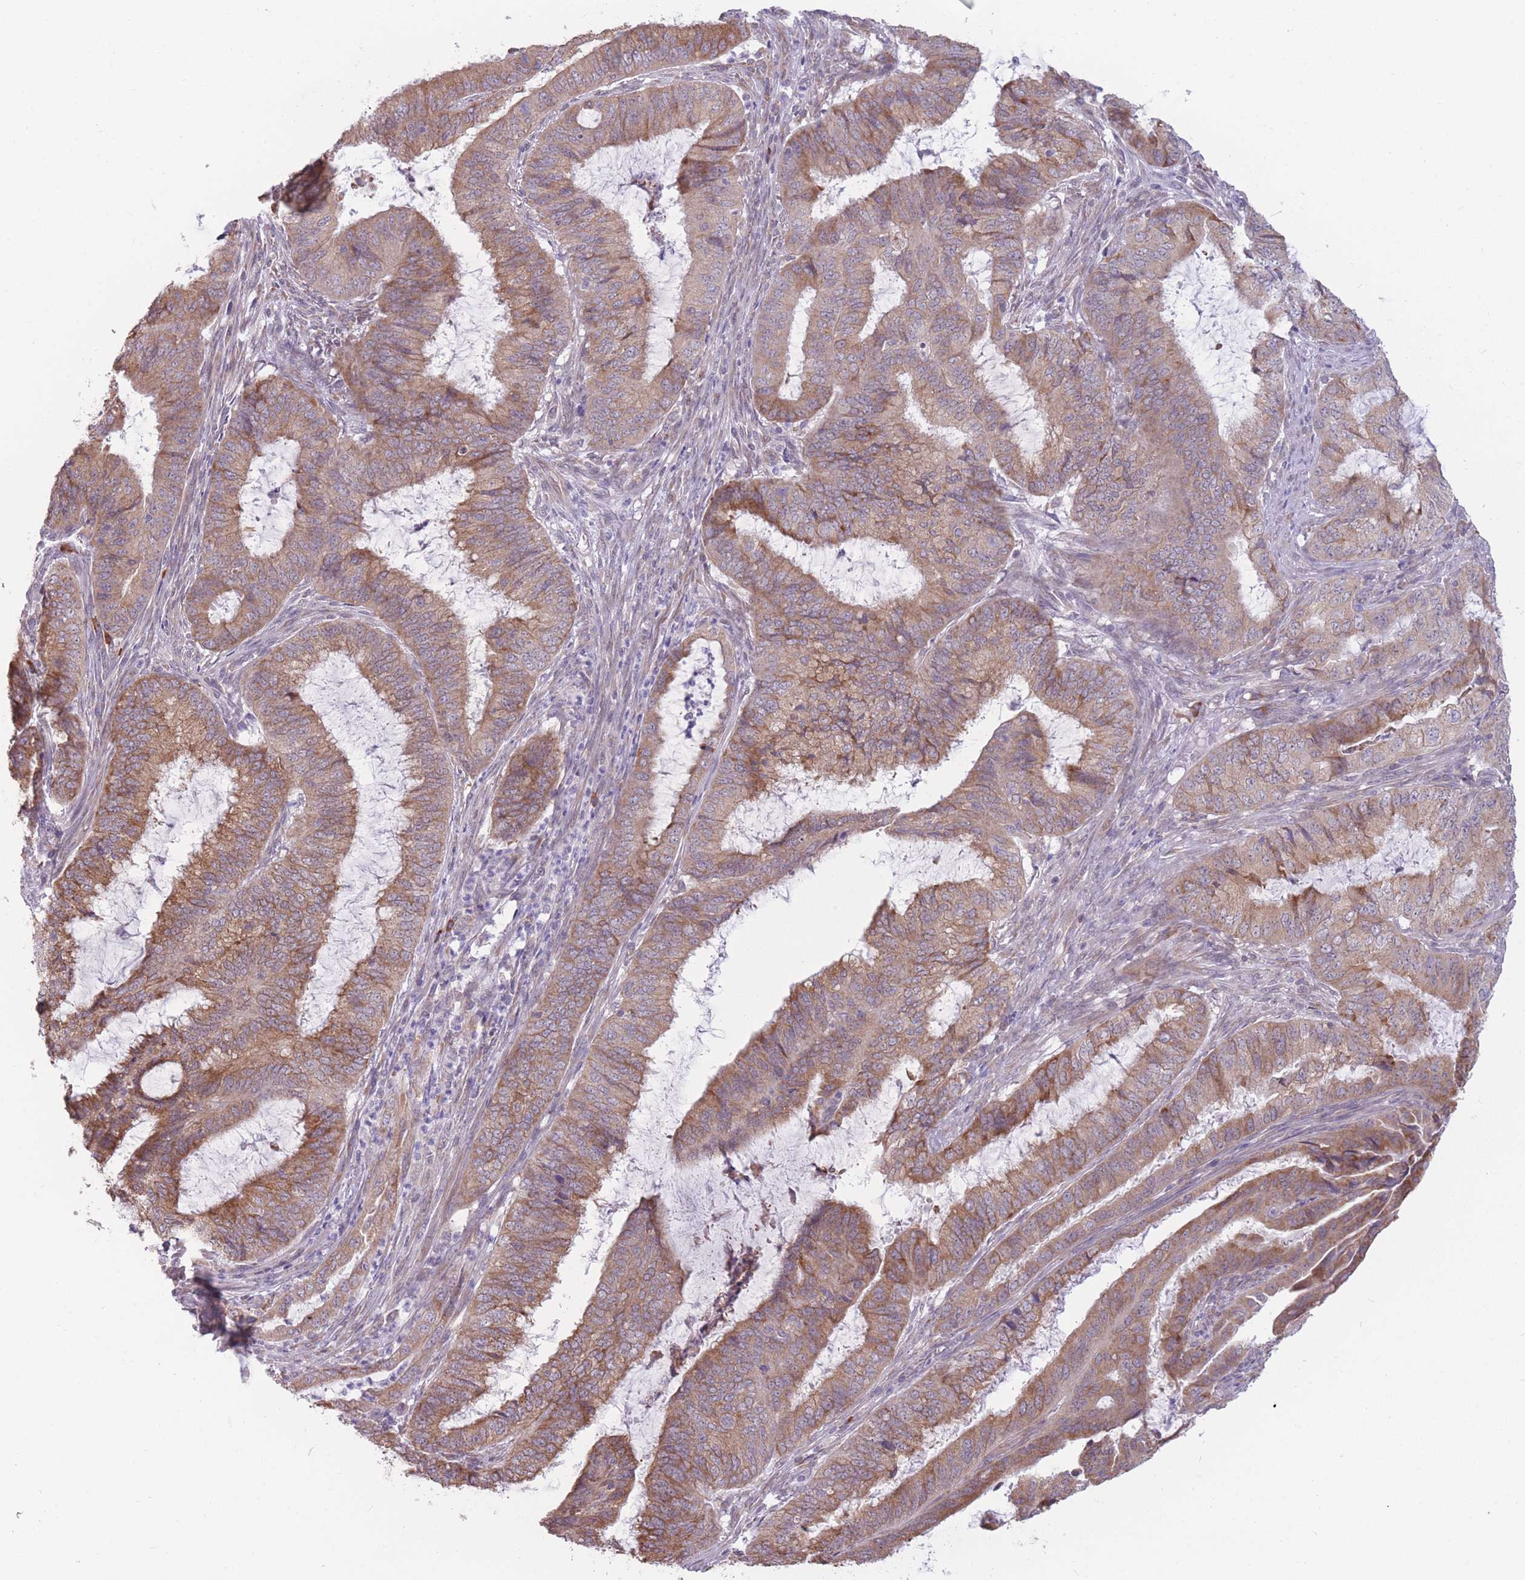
{"staining": {"intensity": "moderate", "quantity": ">75%", "location": "cytoplasmic/membranous"}, "tissue": "endometrial cancer", "cell_type": "Tumor cells", "image_type": "cancer", "snomed": [{"axis": "morphology", "description": "Adenocarcinoma, NOS"}, {"axis": "topography", "description": "Endometrium"}], "caption": "A high-resolution image shows immunohistochemistry staining of endometrial adenocarcinoma, which reveals moderate cytoplasmic/membranous staining in about >75% of tumor cells.", "gene": "TRAPPC5", "patient": {"sex": "female", "age": 51}}